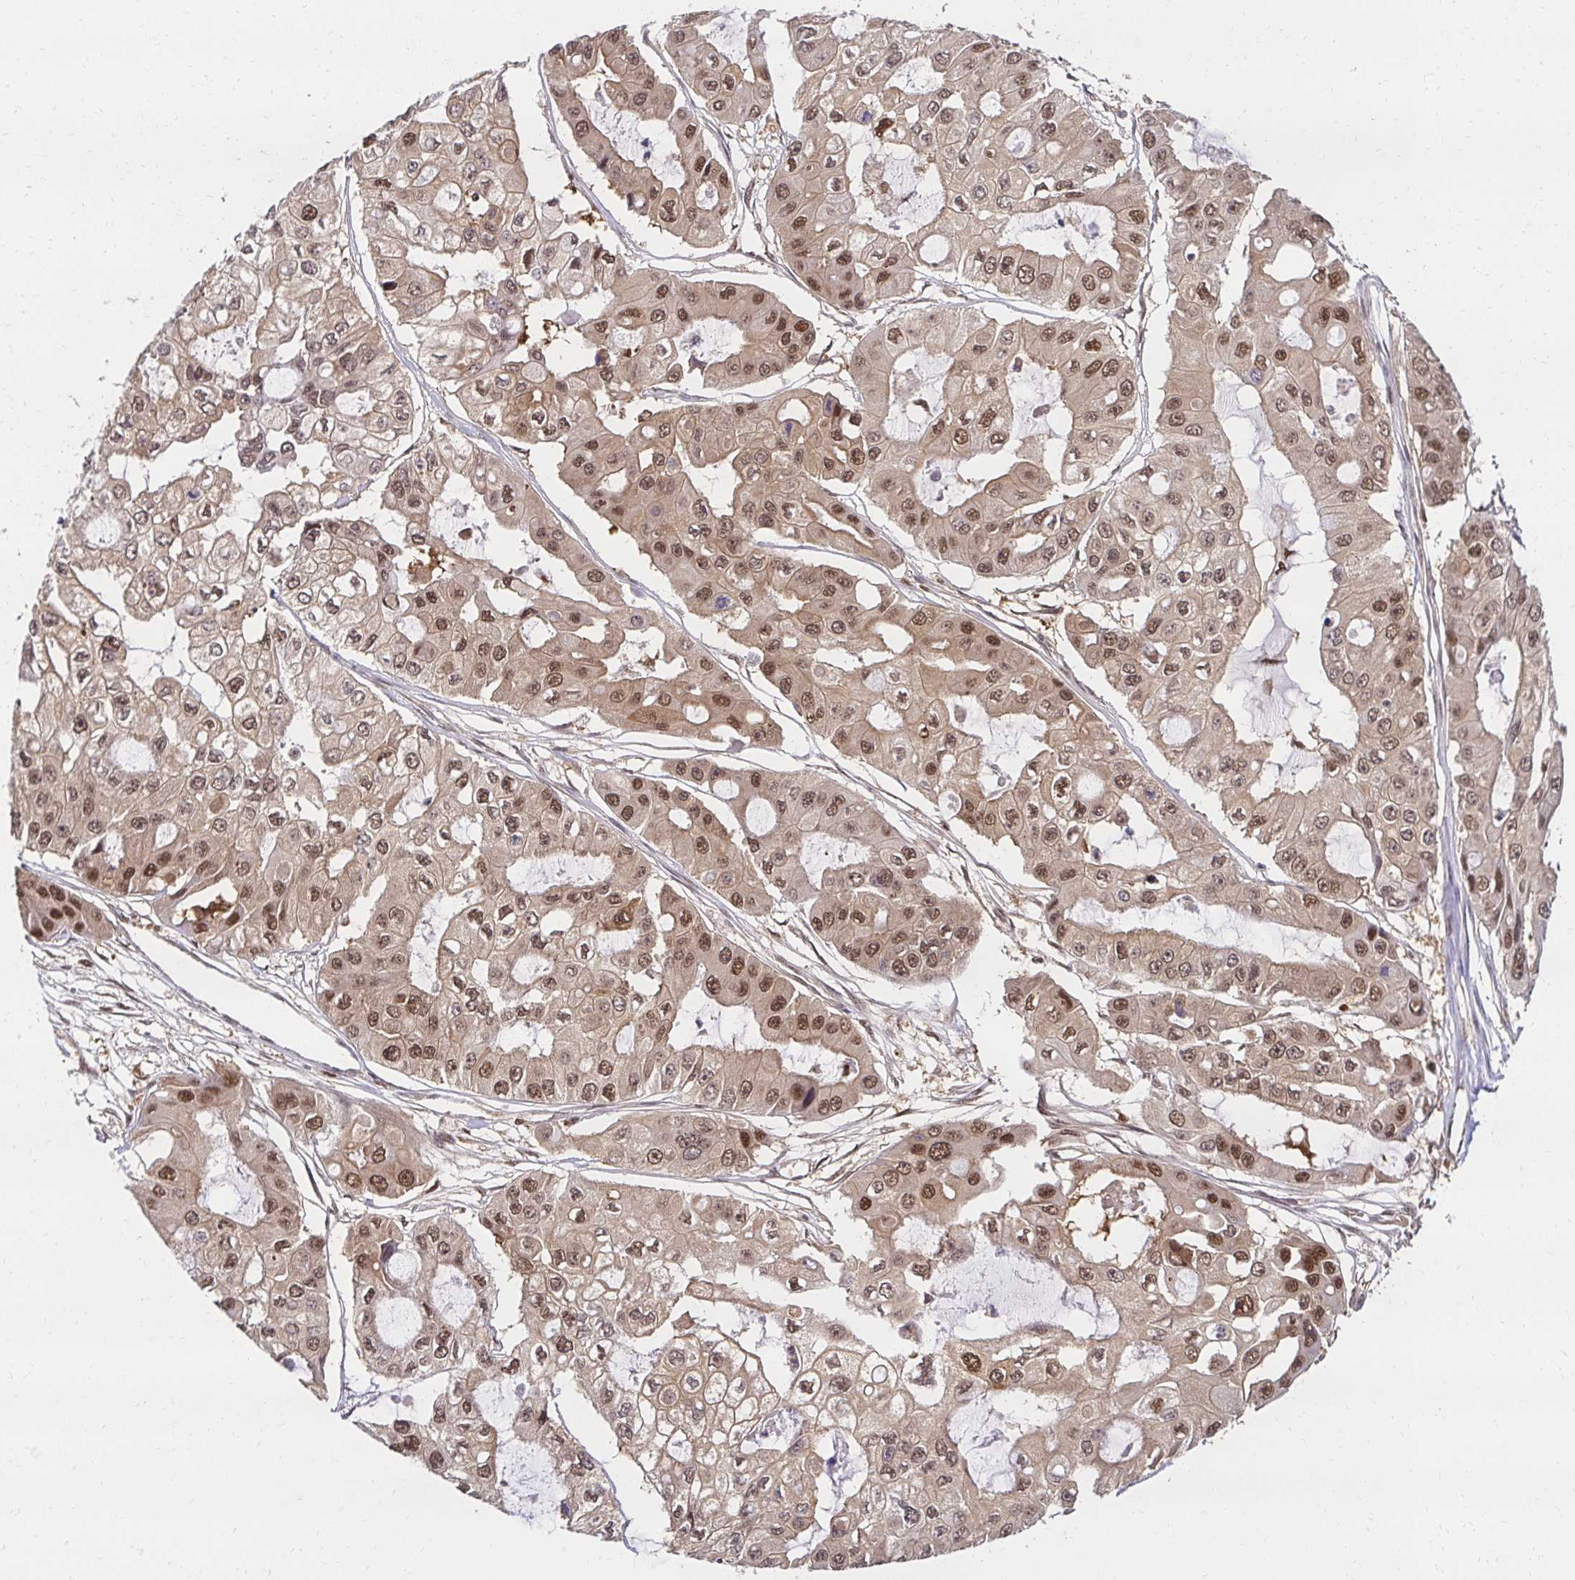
{"staining": {"intensity": "moderate", "quantity": ">75%", "location": "cytoplasmic/membranous,nuclear"}, "tissue": "ovarian cancer", "cell_type": "Tumor cells", "image_type": "cancer", "snomed": [{"axis": "morphology", "description": "Cystadenocarcinoma, serous, NOS"}, {"axis": "topography", "description": "Ovary"}], "caption": "This is an image of immunohistochemistry (IHC) staining of ovarian cancer (serous cystadenocarcinoma), which shows moderate staining in the cytoplasmic/membranous and nuclear of tumor cells.", "gene": "PSMA4", "patient": {"sex": "female", "age": 56}}